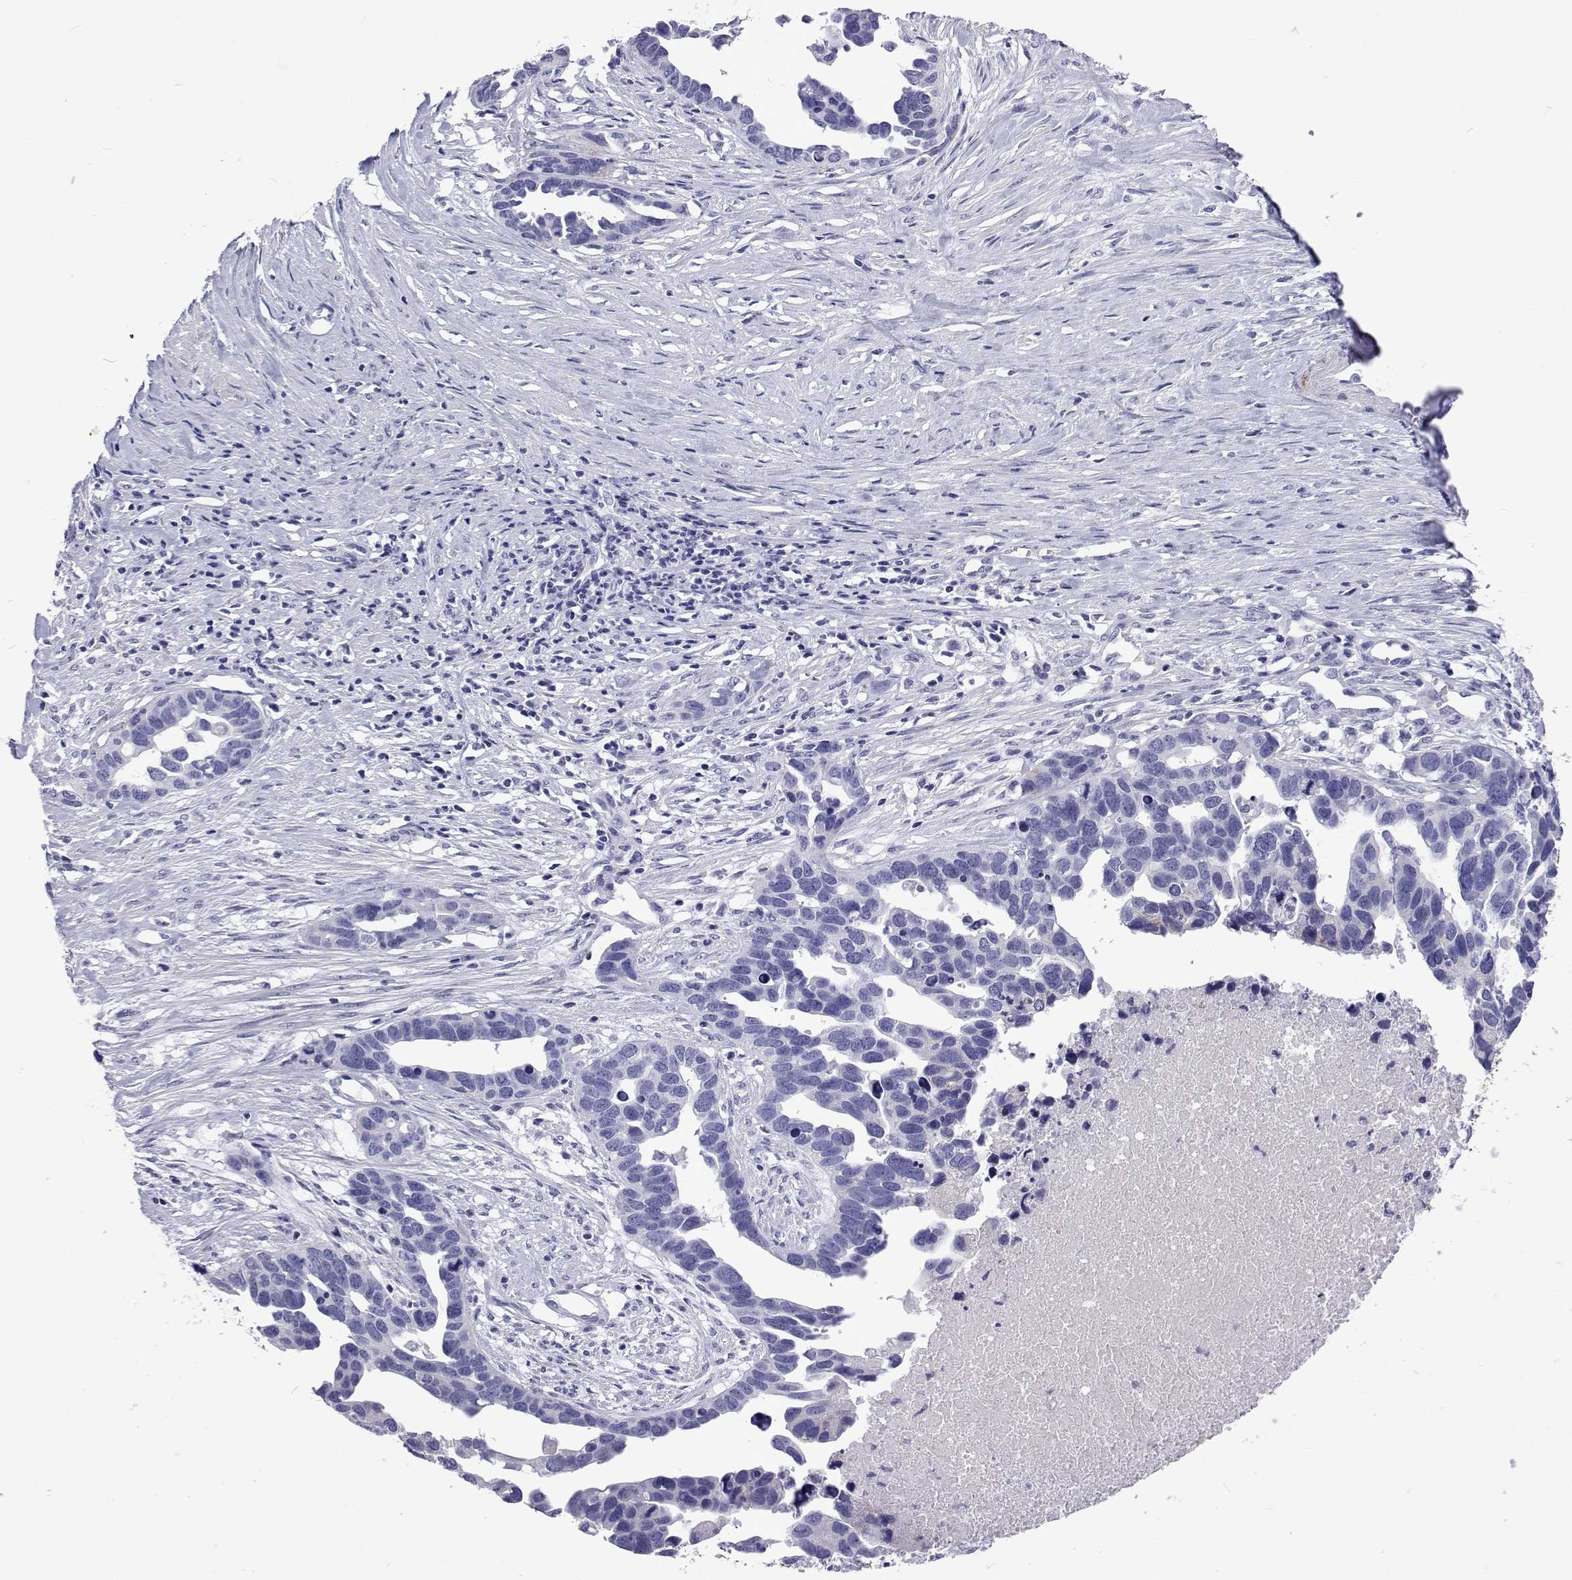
{"staining": {"intensity": "negative", "quantity": "none", "location": "none"}, "tissue": "ovarian cancer", "cell_type": "Tumor cells", "image_type": "cancer", "snomed": [{"axis": "morphology", "description": "Cystadenocarcinoma, serous, NOS"}, {"axis": "topography", "description": "Ovary"}], "caption": "IHC image of neoplastic tissue: human ovarian cancer stained with DAB (3,3'-diaminobenzidine) exhibits no significant protein positivity in tumor cells.", "gene": "UMODL1", "patient": {"sex": "female", "age": 54}}